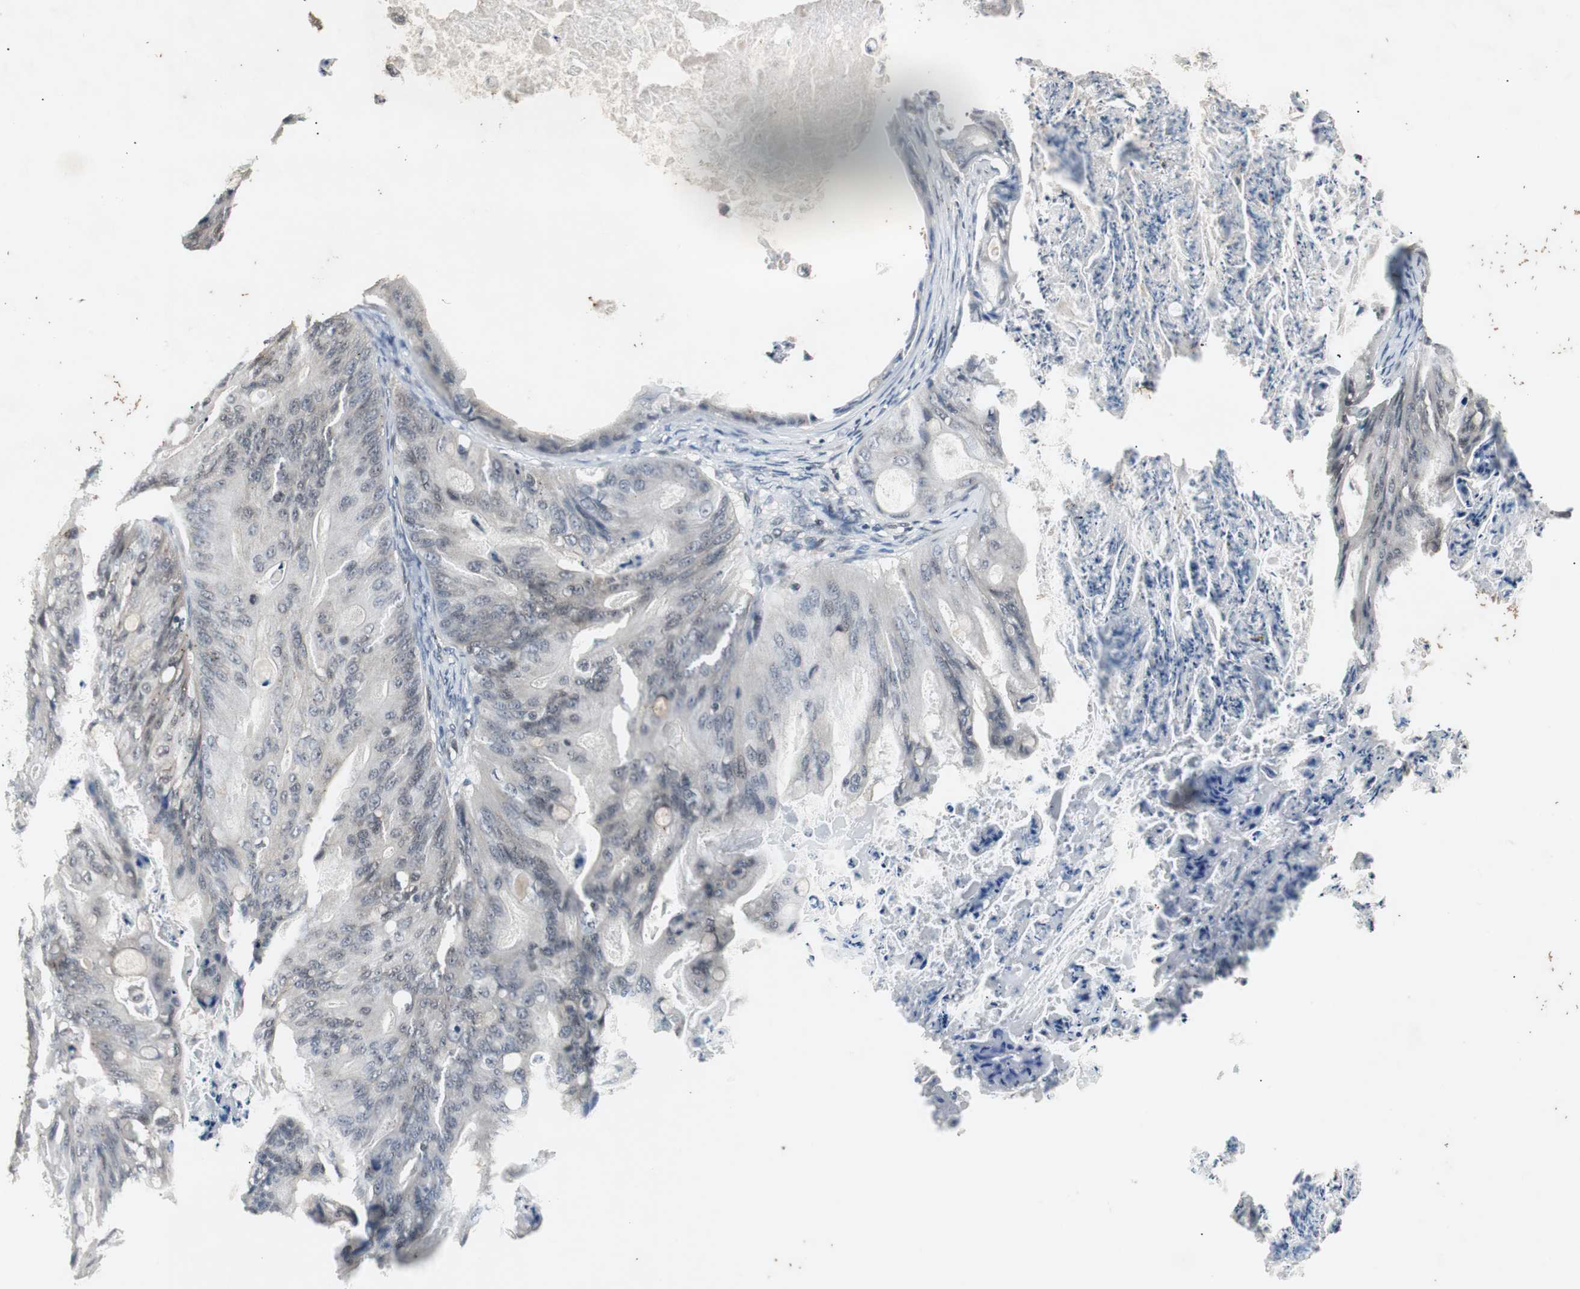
{"staining": {"intensity": "negative", "quantity": "none", "location": "none"}, "tissue": "ovarian cancer", "cell_type": "Tumor cells", "image_type": "cancer", "snomed": [{"axis": "morphology", "description": "Cystadenocarcinoma, mucinous, NOS"}, {"axis": "topography", "description": "Ovary"}], "caption": "A micrograph of ovarian cancer stained for a protein reveals no brown staining in tumor cells. (Immunohistochemistry, brightfield microscopy, high magnification).", "gene": "SMAD1", "patient": {"sex": "female", "age": 36}}